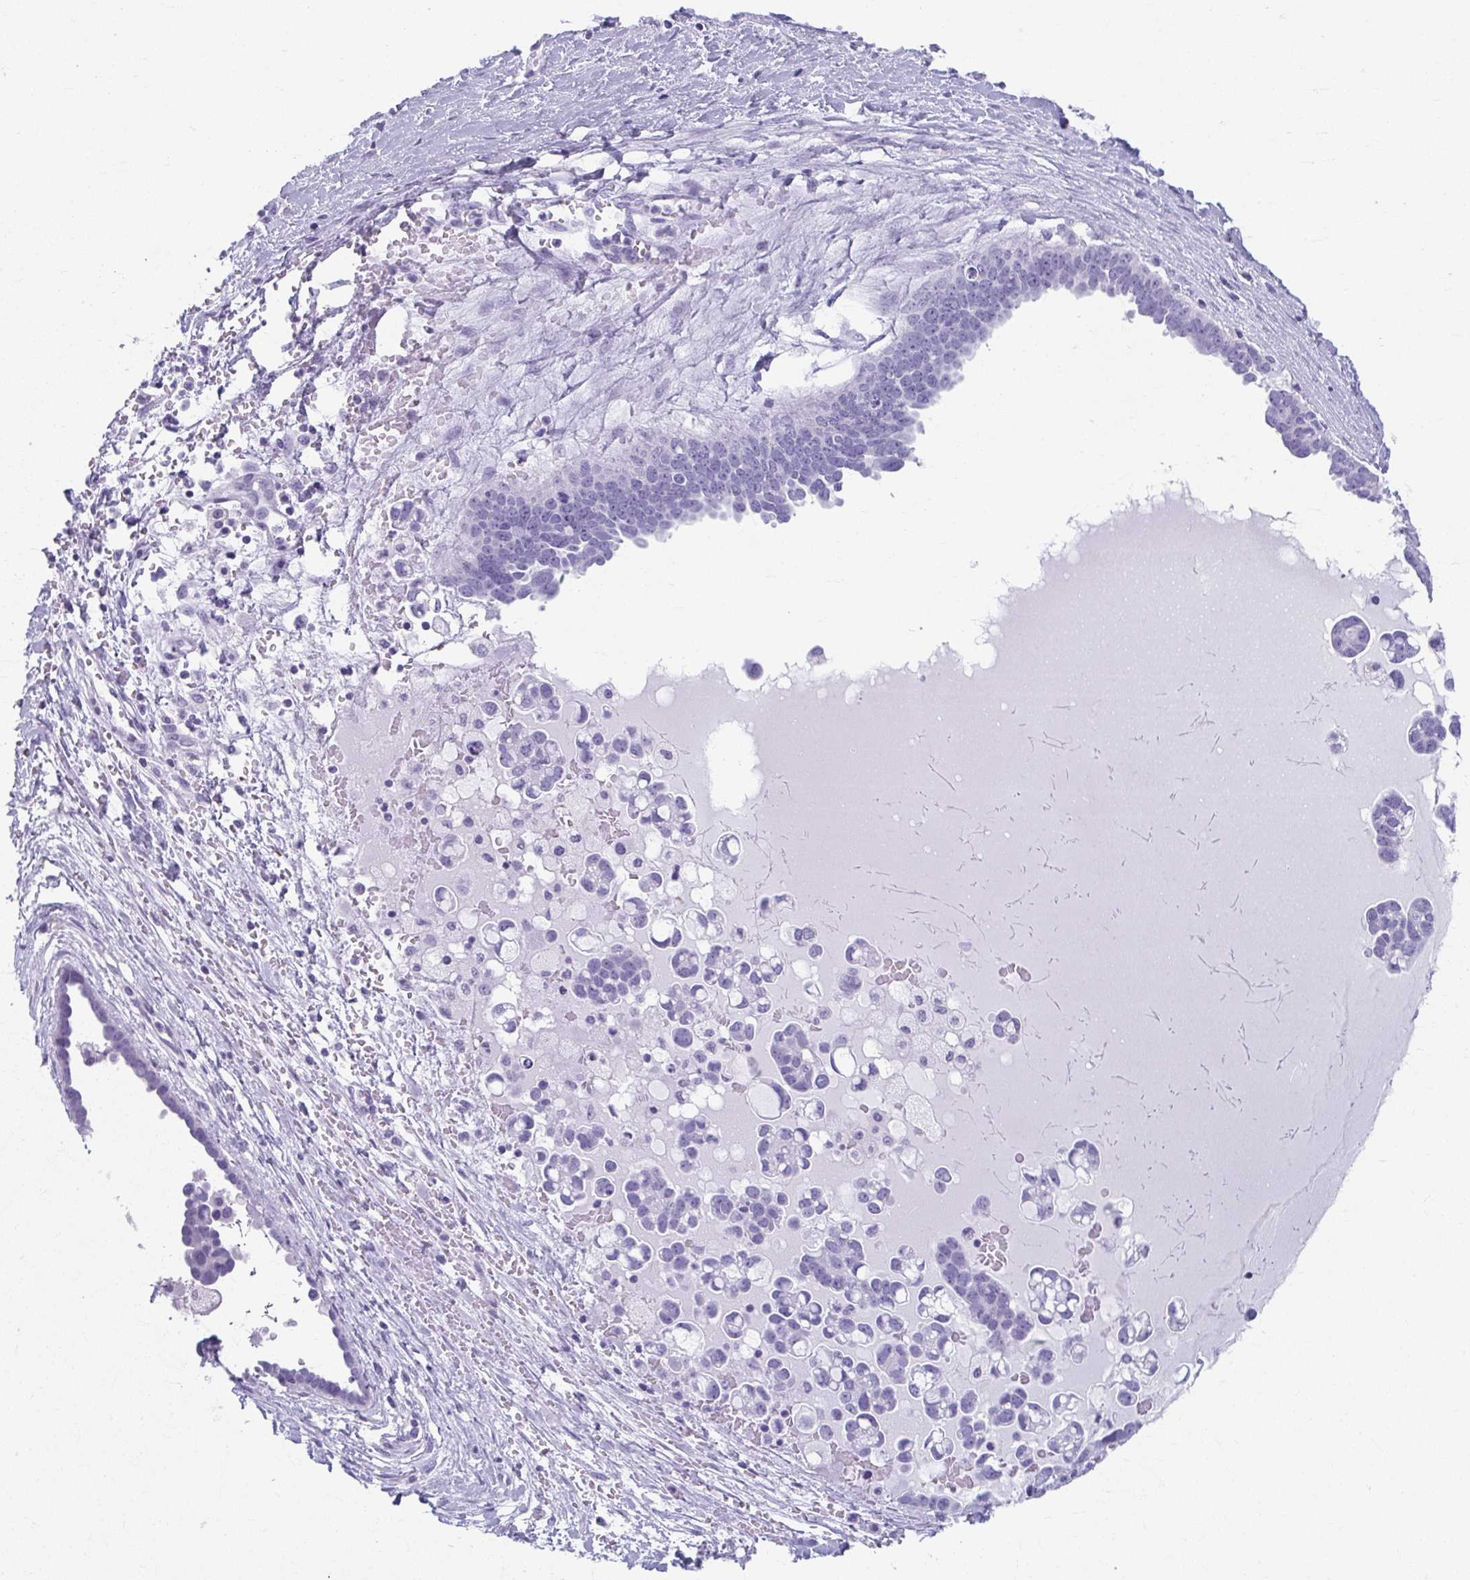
{"staining": {"intensity": "negative", "quantity": "none", "location": "none"}, "tissue": "ovarian cancer", "cell_type": "Tumor cells", "image_type": "cancer", "snomed": [{"axis": "morphology", "description": "Cystadenocarcinoma, serous, NOS"}, {"axis": "topography", "description": "Ovary"}], "caption": "Tumor cells show no significant positivity in serous cystadenocarcinoma (ovarian). (DAB immunohistochemistry visualized using brightfield microscopy, high magnification).", "gene": "MOBP", "patient": {"sex": "female", "age": 54}}